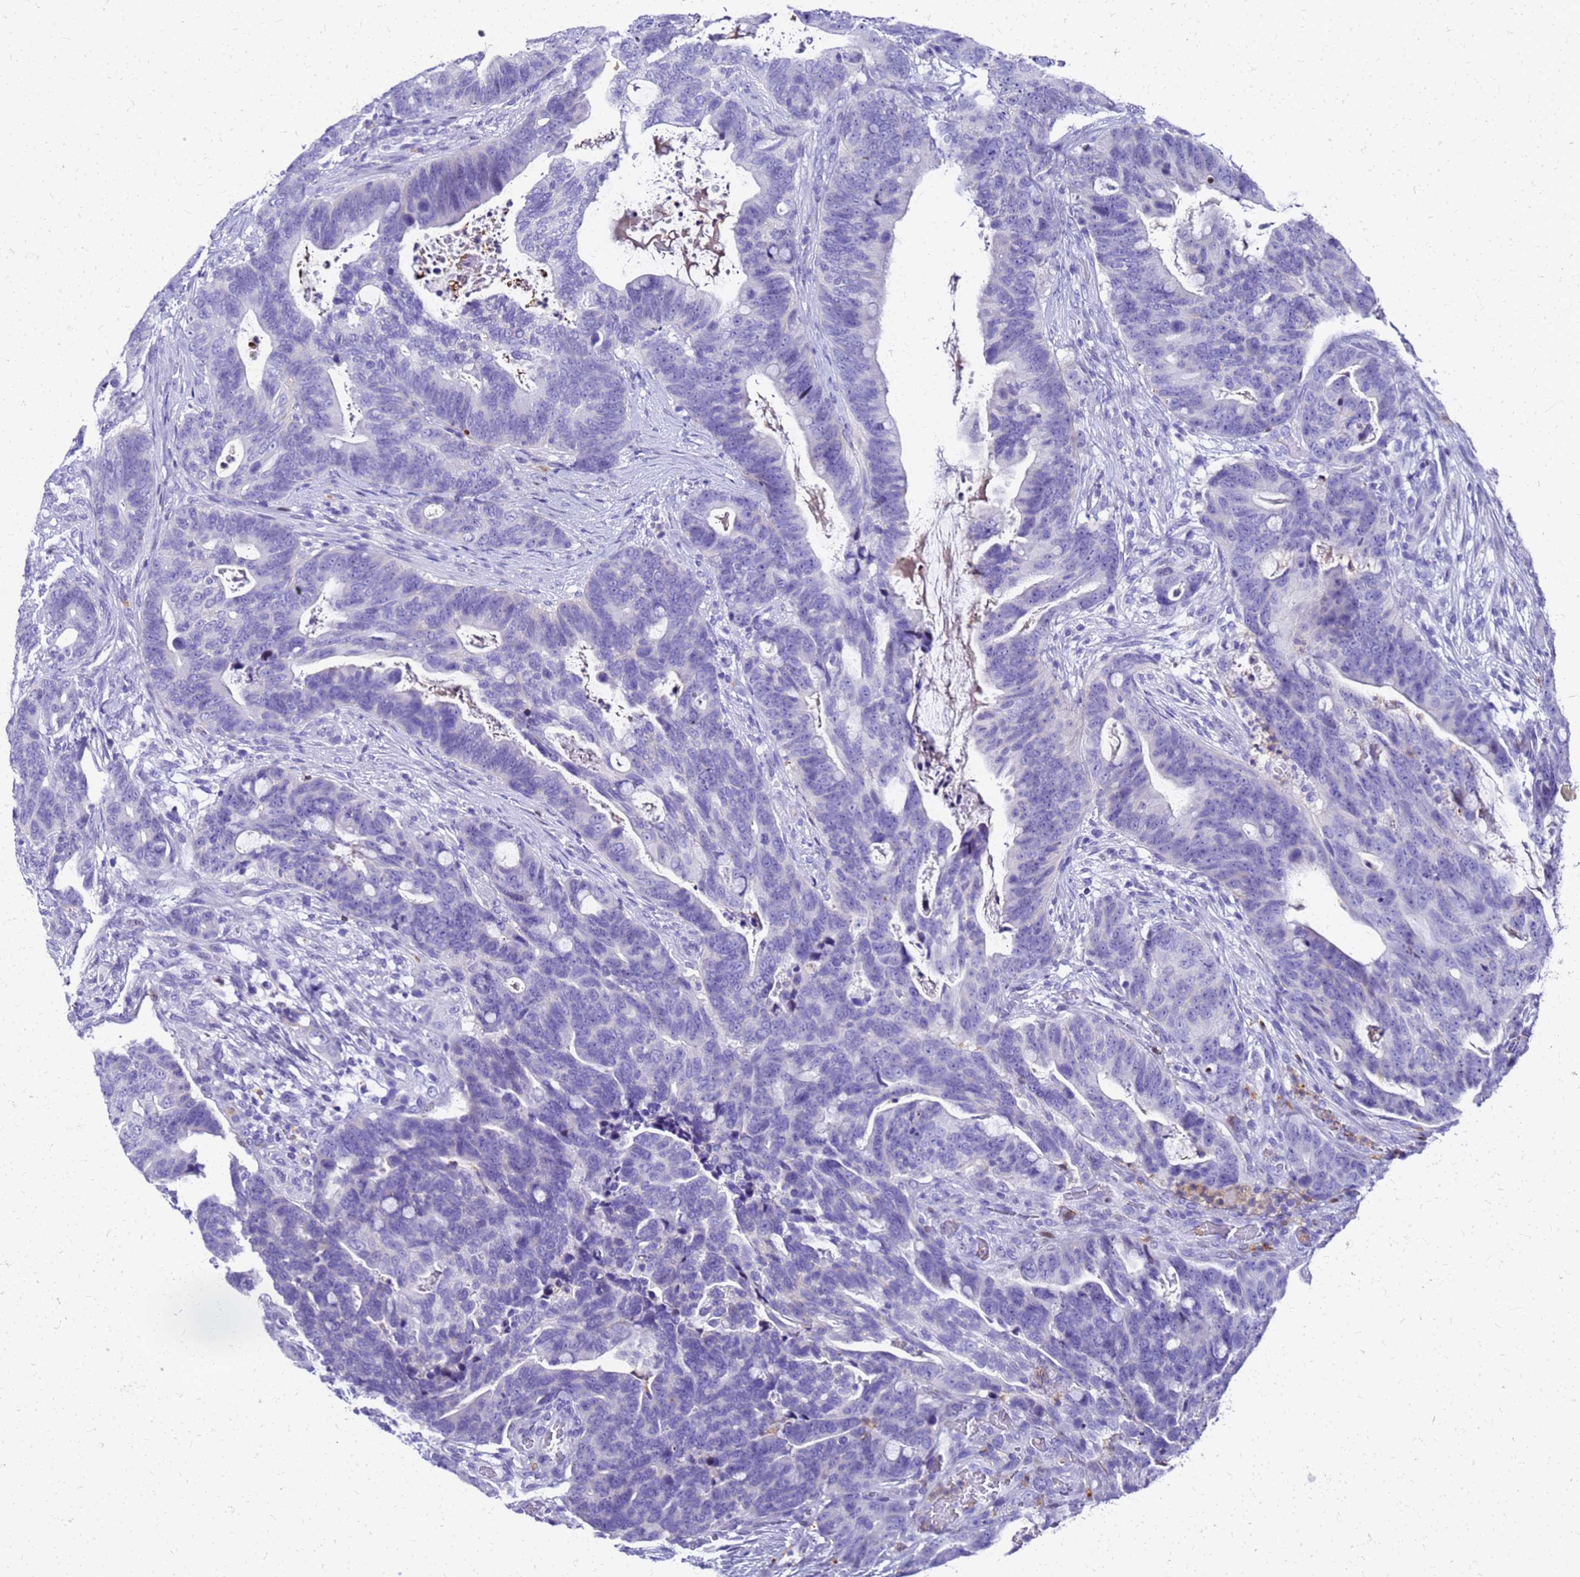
{"staining": {"intensity": "negative", "quantity": "none", "location": "none"}, "tissue": "colorectal cancer", "cell_type": "Tumor cells", "image_type": "cancer", "snomed": [{"axis": "morphology", "description": "Adenocarcinoma, NOS"}, {"axis": "topography", "description": "Colon"}], "caption": "Immunohistochemistry (IHC) histopathology image of neoplastic tissue: colorectal adenocarcinoma stained with DAB displays no significant protein staining in tumor cells. (Immunohistochemistry (IHC), brightfield microscopy, high magnification).", "gene": "SMIM21", "patient": {"sex": "female", "age": 82}}